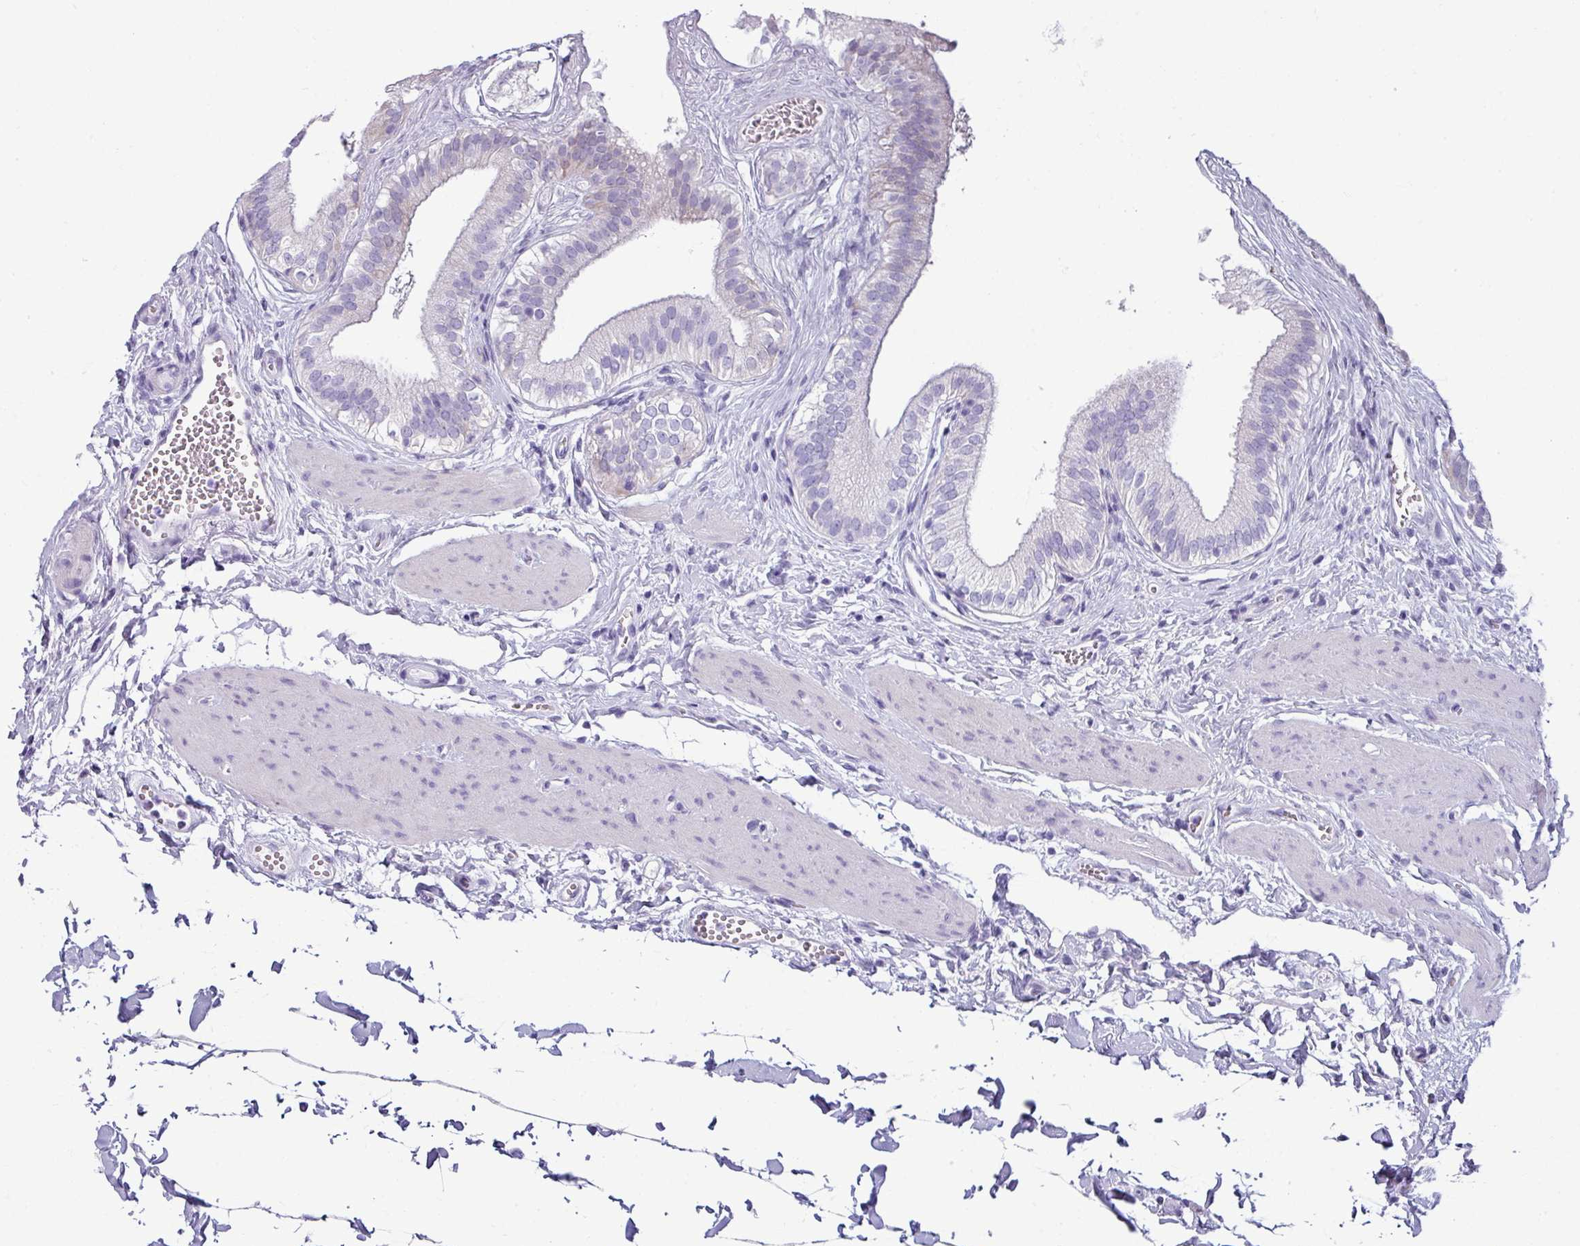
{"staining": {"intensity": "negative", "quantity": "none", "location": "none"}, "tissue": "gallbladder", "cell_type": "Glandular cells", "image_type": "normal", "snomed": [{"axis": "morphology", "description": "Normal tissue, NOS"}, {"axis": "topography", "description": "Gallbladder"}], "caption": "Unremarkable gallbladder was stained to show a protein in brown. There is no significant expression in glandular cells. (Stains: DAB immunohistochemistry (IHC) with hematoxylin counter stain, Microscopy: brightfield microscopy at high magnification).", "gene": "VCX2", "patient": {"sex": "female", "age": 54}}